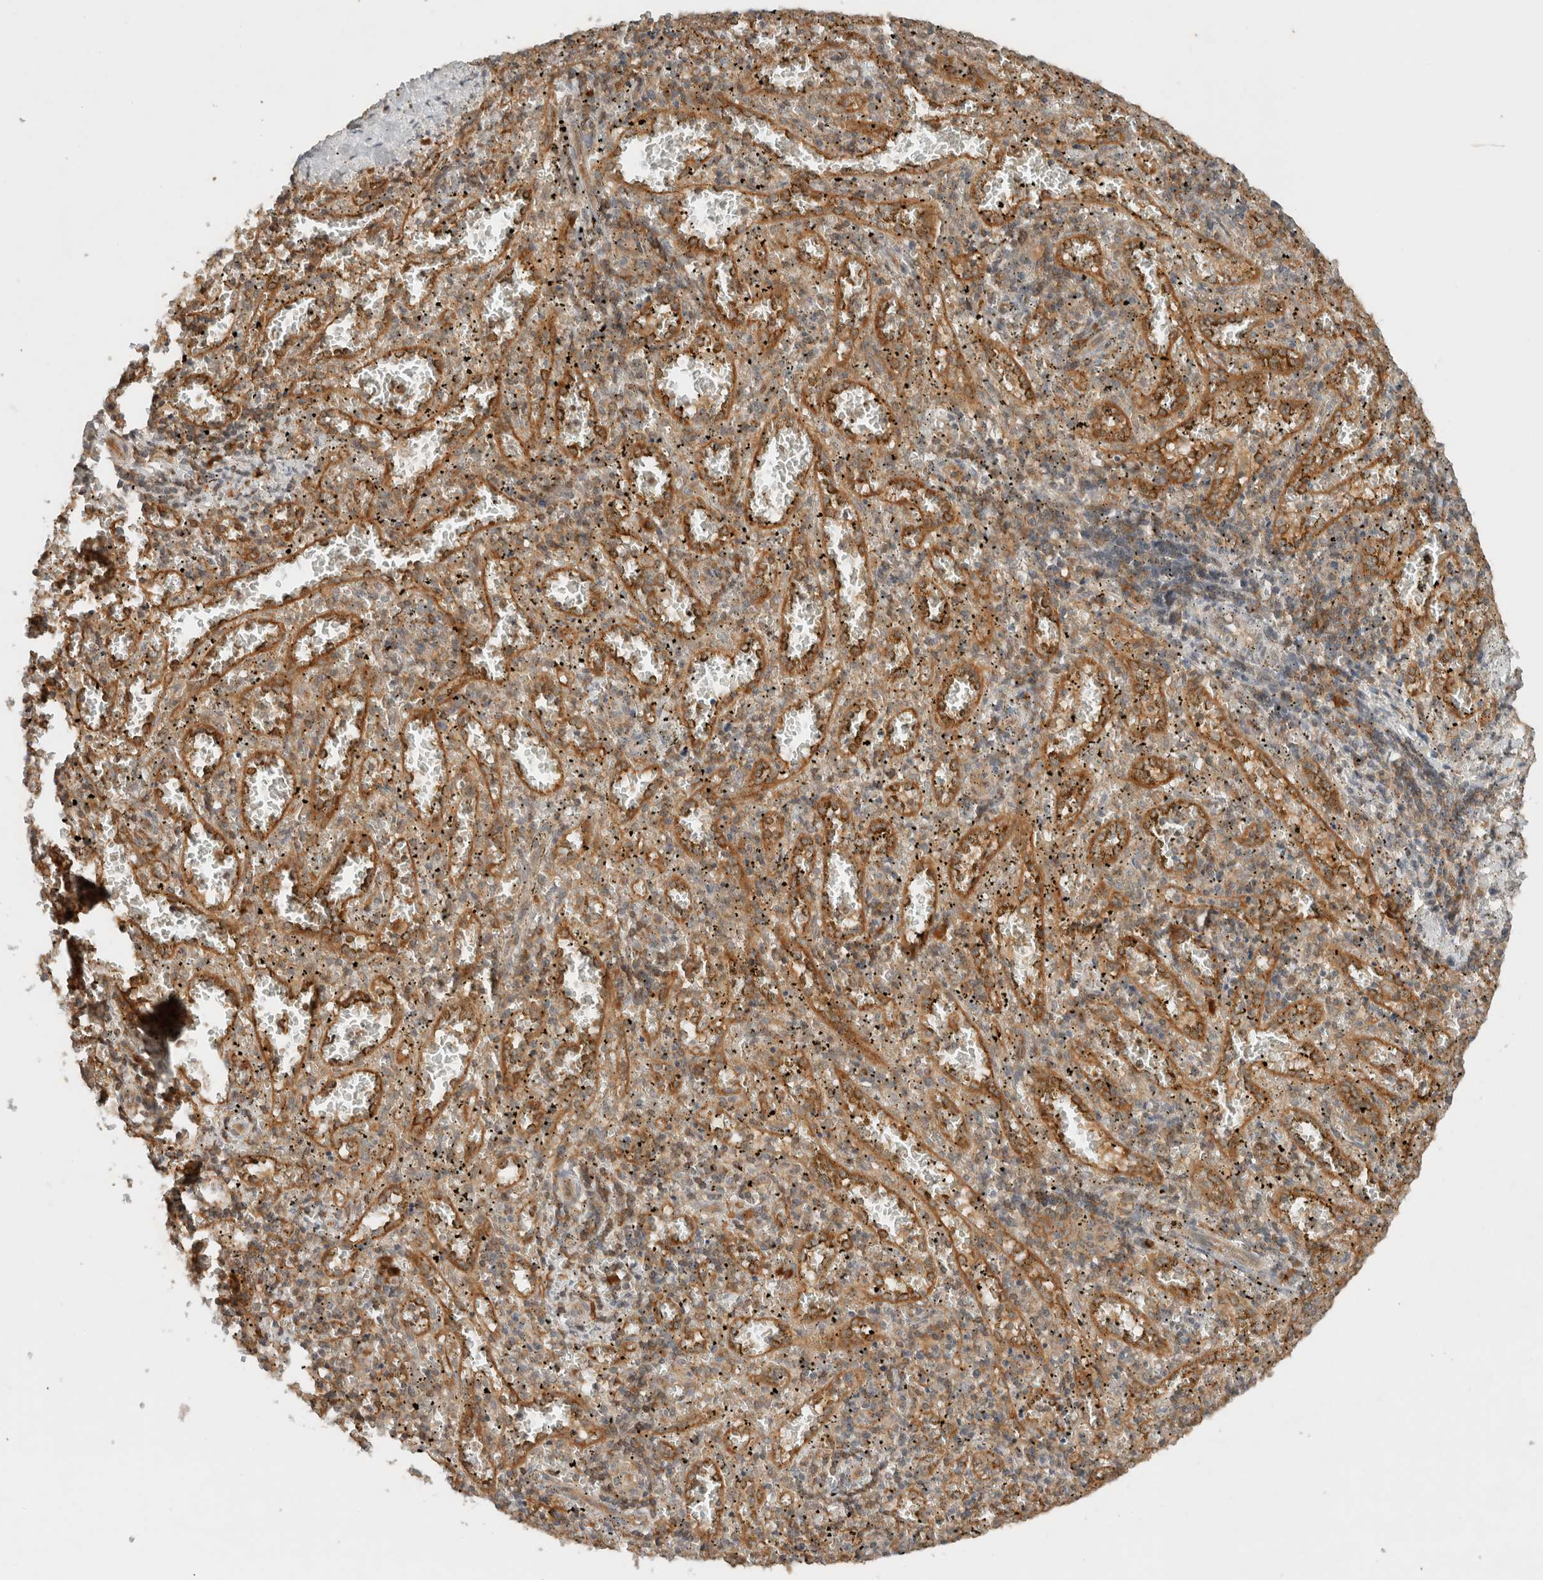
{"staining": {"intensity": "moderate", "quantity": "<25%", "location": "cytoplasmic/membranous"}, "tissue": "spleen", "cell_type": "Cells in red pulp", "image_type": "normal", "snomed": [{"axis": "morphology", "description": "Normal tissue, NOS"}, {"axis": "topography", "description": "Spleen"}], "caption": "IHC staining of unremarkable spleen, which reveals low levels of moderate cytoplasmic/membranous positivity in approximately <25% of cells in red pulp indicating moderate cytoplasmic/membranous protein positivity. The staining was performed using DAB (brown) for protein detection and nuclei were counterstained in hematoxylin (blue).", "gene": "ARFGEF2", "patient": {"sex": "male", "age": 11}}